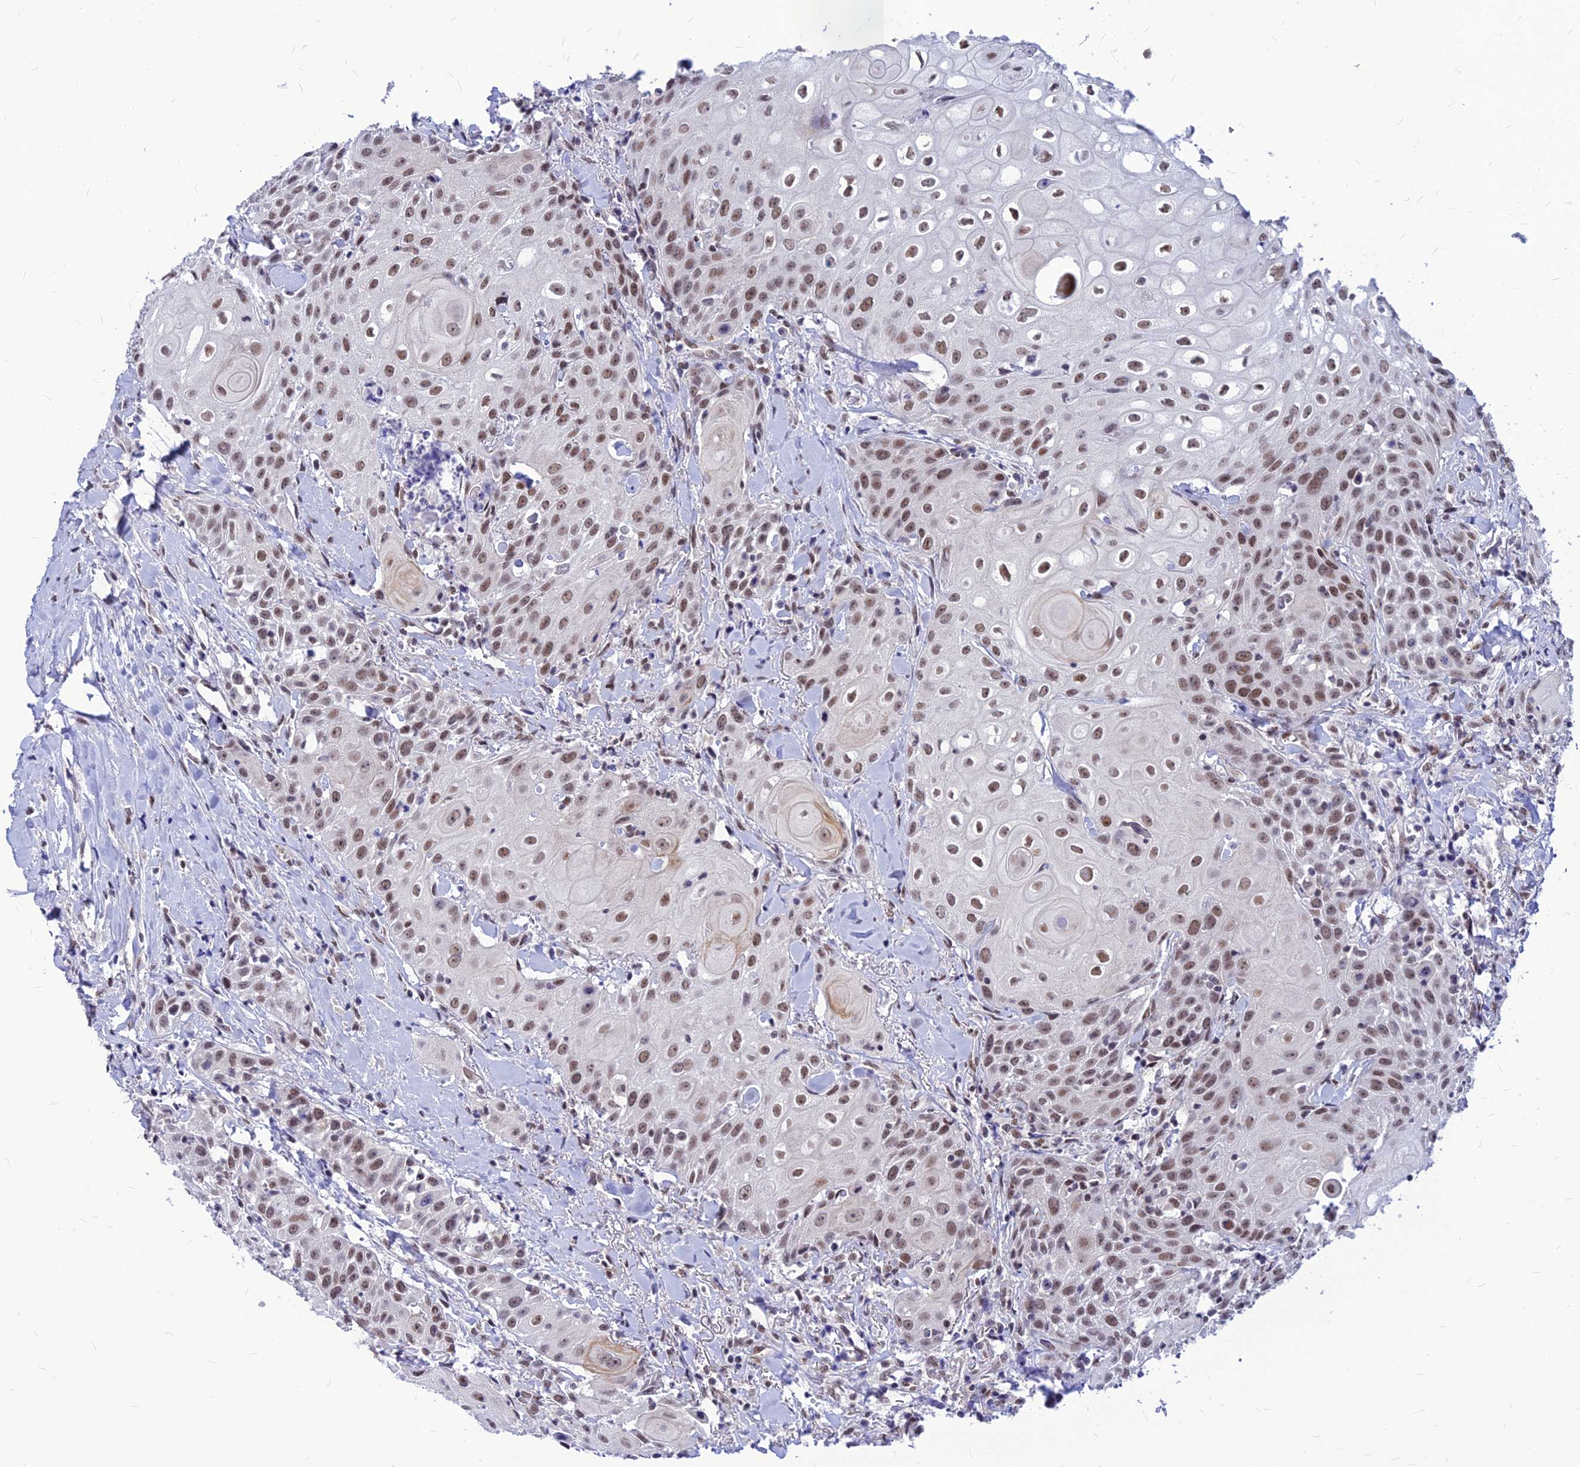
{"staining": {"intensity": "moderate", "quantity": ">75%", "location": "nuclear"}, "tissue": "head and neck cancer", "cell_type": "Tumor cells", "image_type": "cancer", "snomed": [{"axis": "morphology", "description": "Squamous cell carcinoma, NOS"}, {"axis": "topography", "description": "Oral tissue"}, {"axis": "topography", "description": "Head-Neck"}], "caption": "IHC photomicrograph of neoplastic tissue: human head and neck squamous cell carcinoma stained using immunohistochemistry (IHC) reveals medium levels of moderate protein expression localized specifically in the nuclear of tumor cells, appearing as a nuclear brown color.", "gene": "KCTD13", "patient": {"sex": "female", "age": 82}}